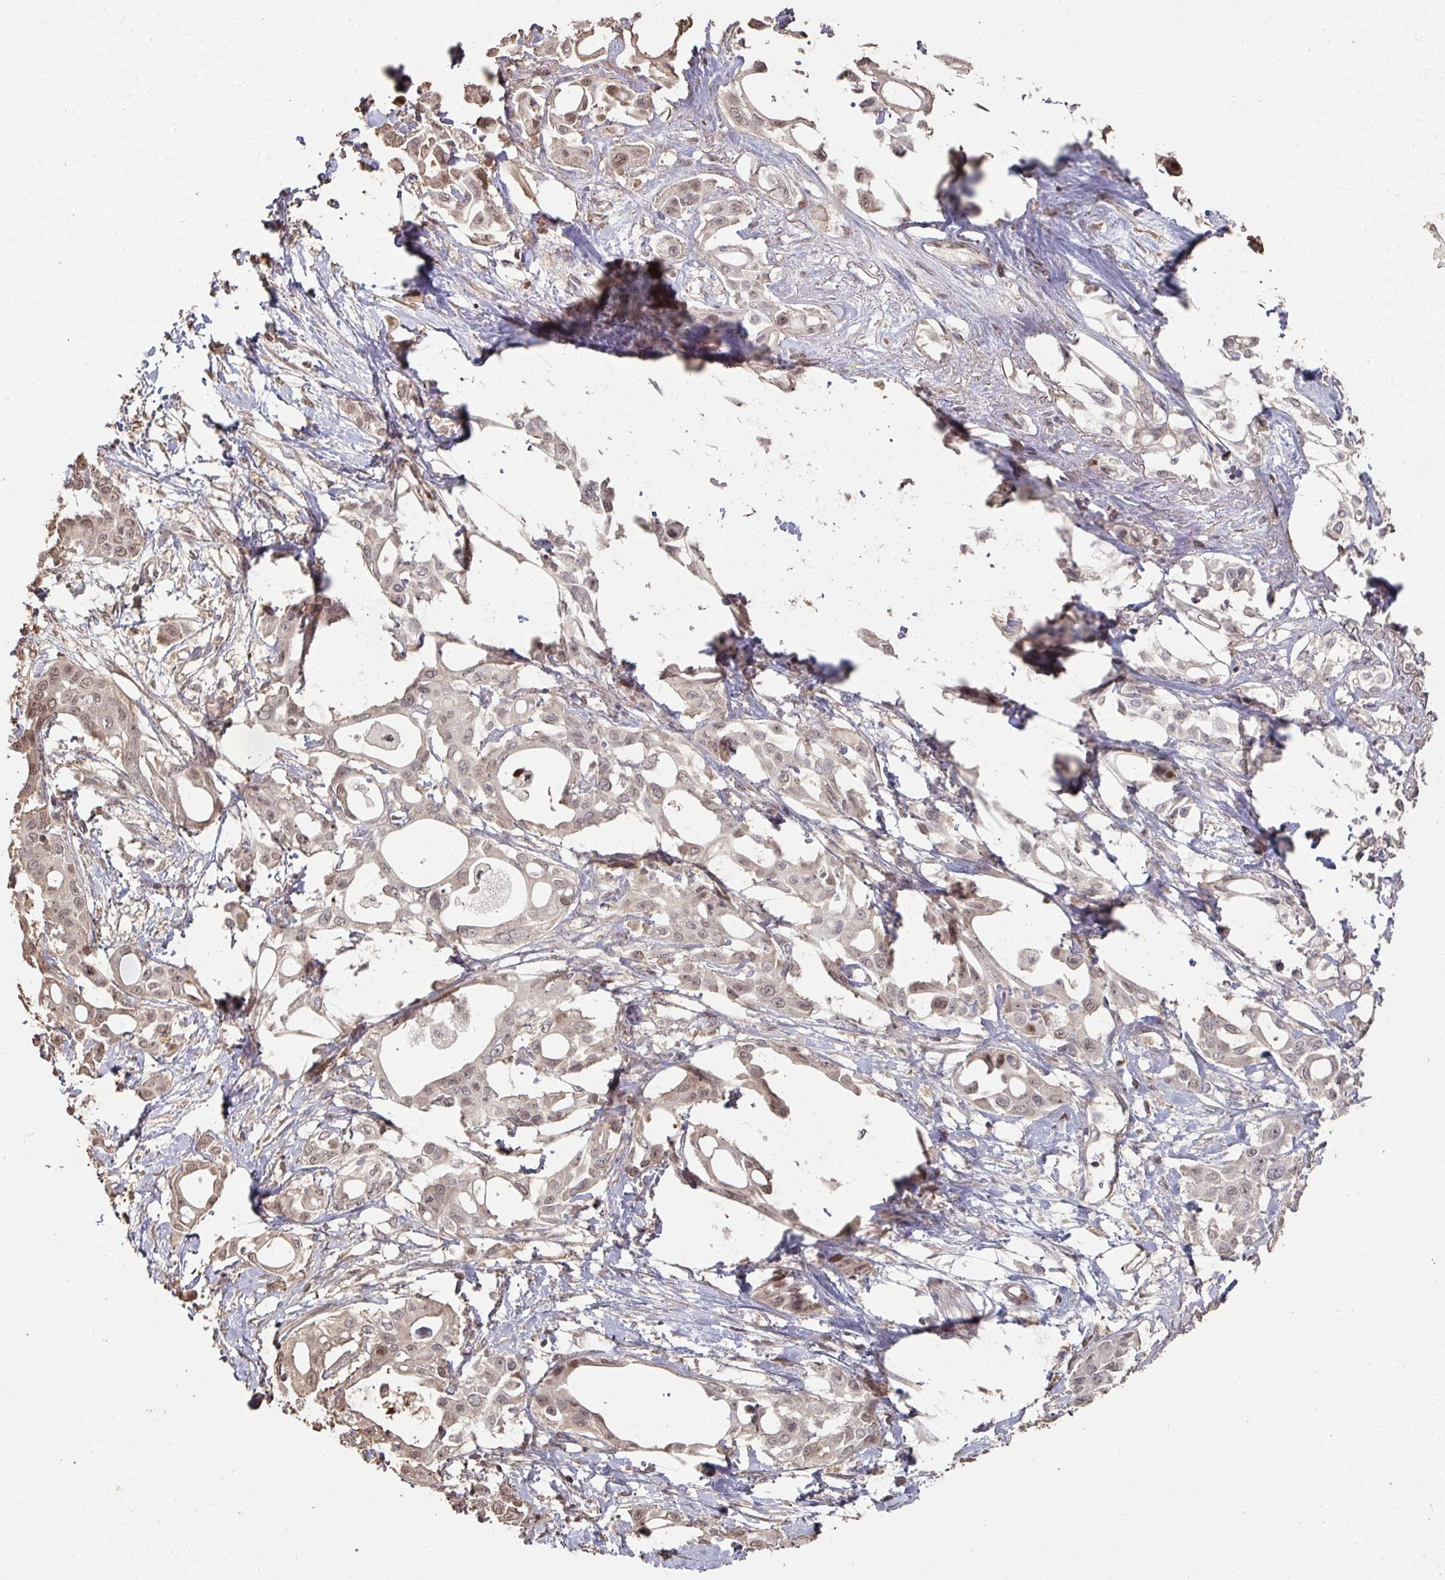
{"staining": {"intensity": "weak", "quantity": ">75%", "location": "cytoplasmic/membranous,nuclear"}, "tissue": "pancreatic cancer", "cell_type": "Tumor cells", "image_type": "cancer", "snomed": [{"axis": "morphology", "description": "Adenocarcinoma, NOS"}, {"axis": "topography", "description": "Pancreas"}], "caption": "An immunohistochemistry histopathology image of neoplastic tissue is shown. Protein staining in brown labels weak cytoplasmic/membranous and nuclear positivity in pancreatic adenocarcinoma within tumor cells. (Stains: DAB (3,3'-diaminobenzidine) in brown, nuclei in blue, Microscopy: brightfield microscopy at high magnification).", "gene": "CA7", "patient": {"sex": "female", "age": 68}}